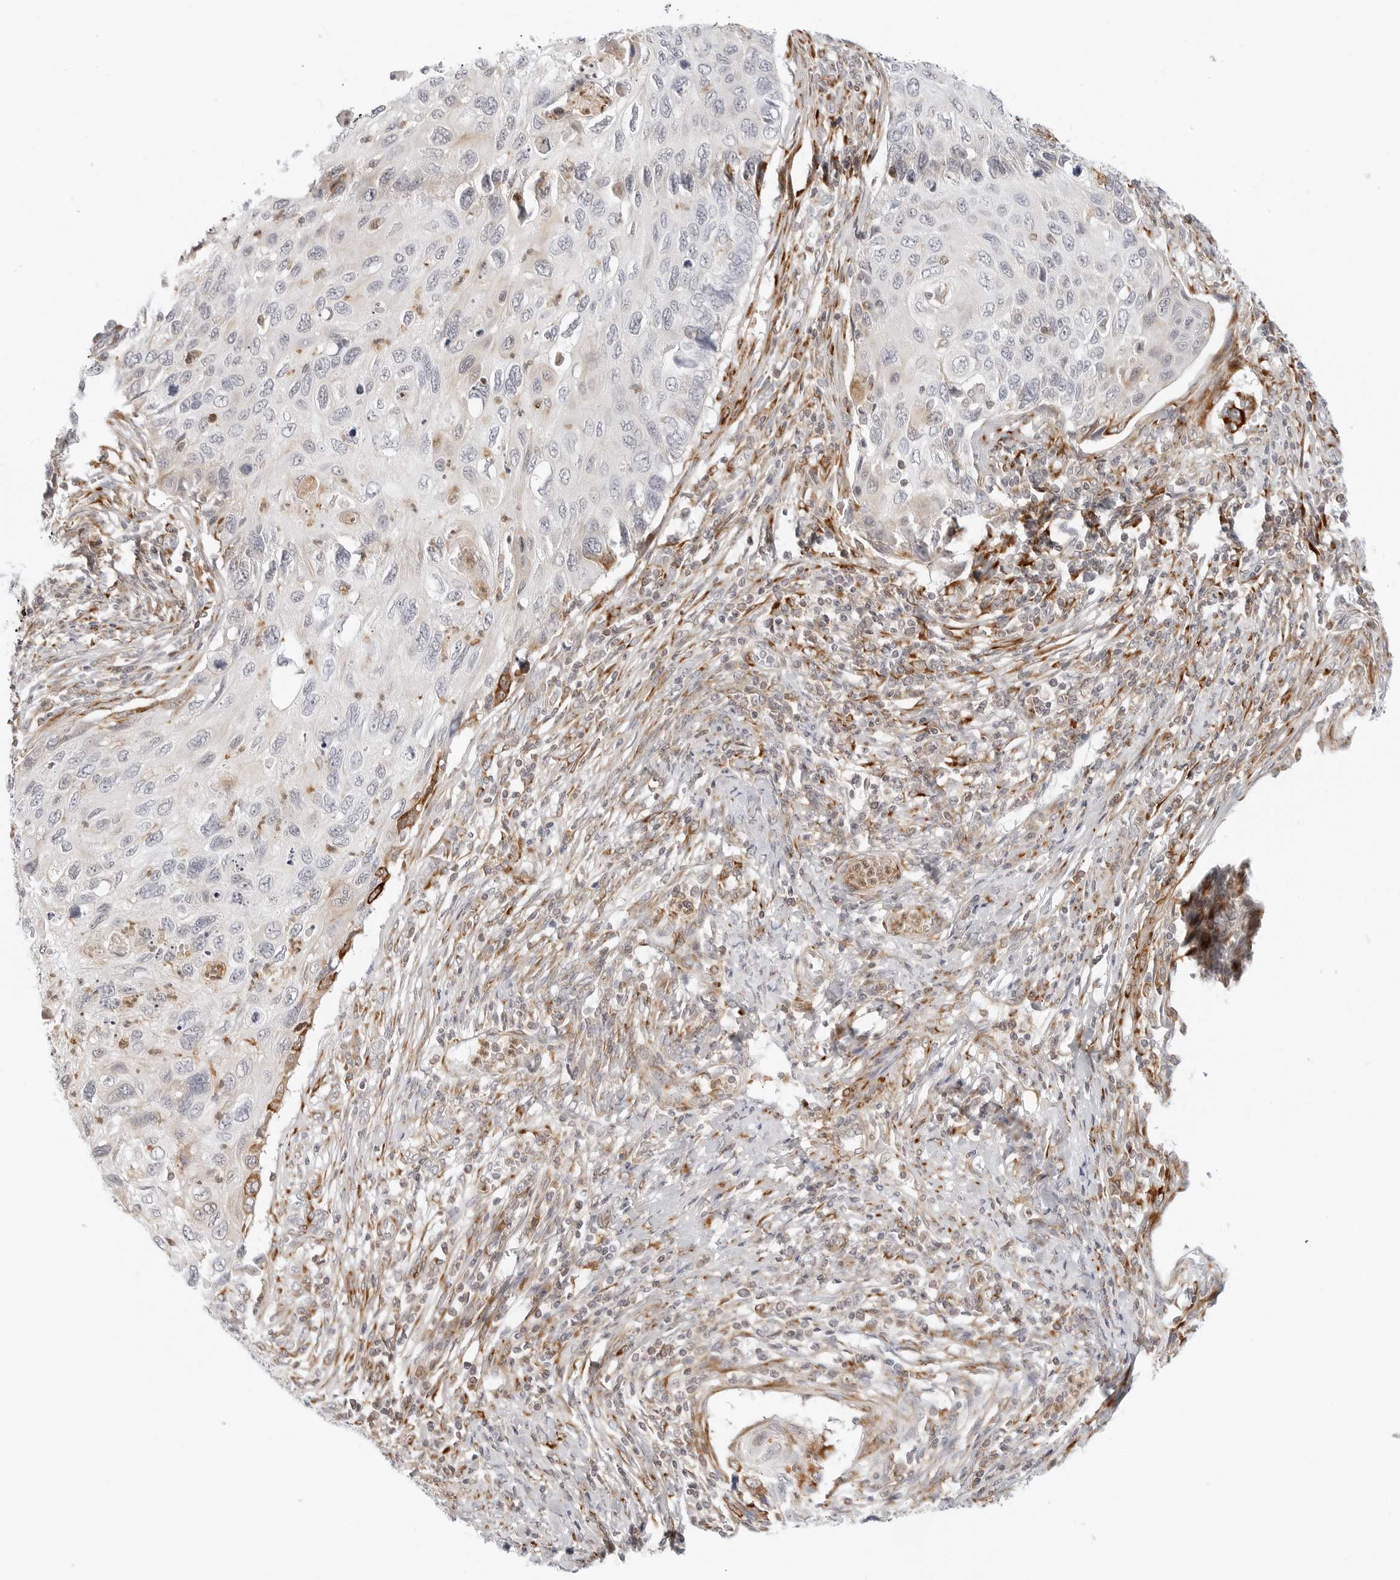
{"staining": {"intensity": "negative", "quantity": "none", "location": "none"}, "tissue": "cervical cancer", "cell_type": "Tumor cells", "image_type": "cancer", "snomed": [{"axis": "morphology", "description": "Squamous cell carcinoma, NOS"}, {"axis": "topography", "description": "Cervix"}], "caption": "Tumor cells are negative for protein expression in human cervical cancer (squamous cell carcinoma).", "gene": "C1QTNF1", "patient": {"sex": "female", "age": 70}}